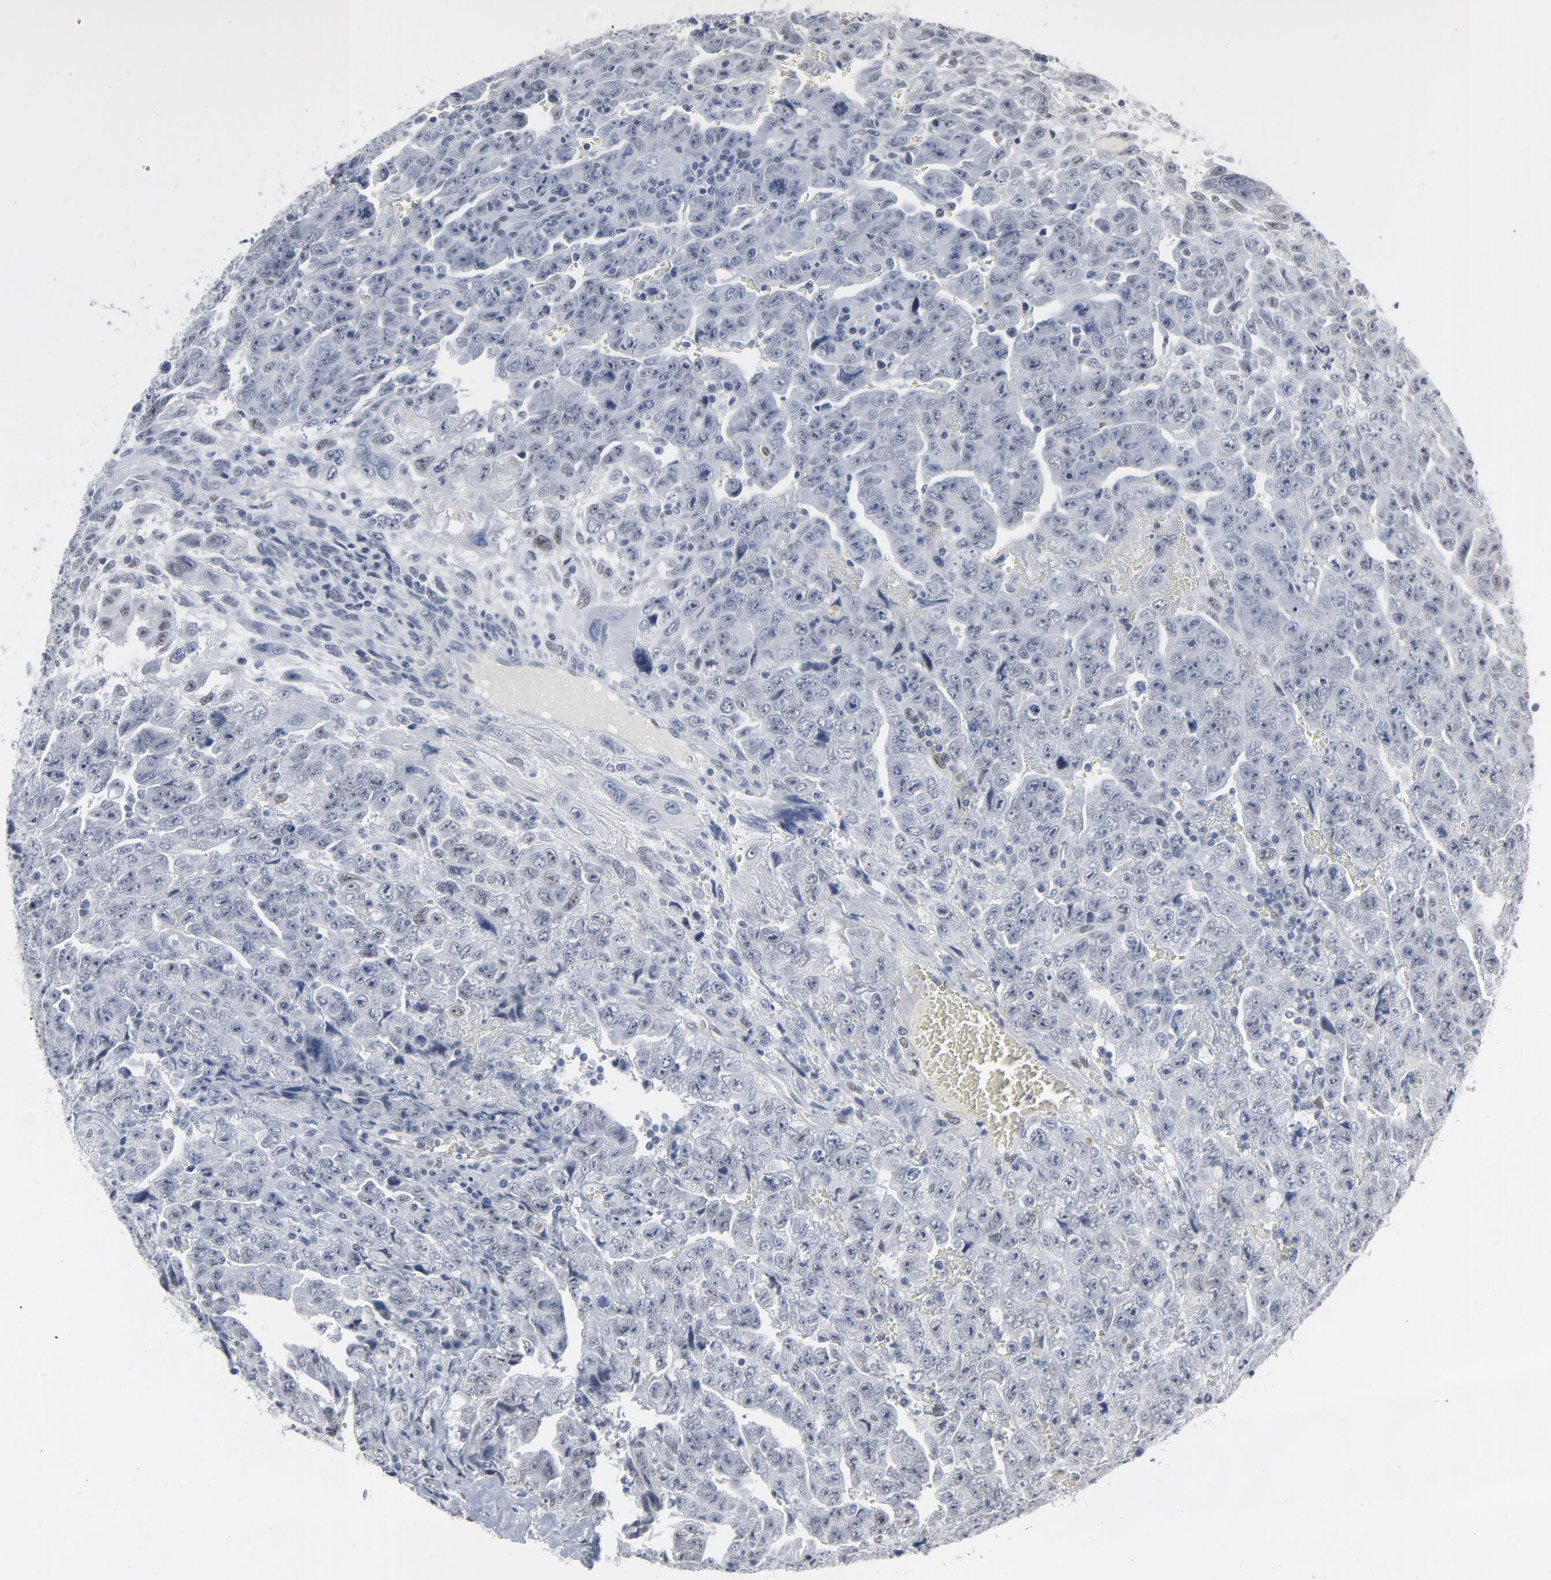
{"staining": {"intensity": "negative", "quantity": "none", "location": "none"}, "tissue": "testis cancer", "cell_type": "Tumor cells", "image_type": "cancer", "snomed": [{"axis": "morphology", "description": "Carcinoma, Embryonal, NOS"}, {"axis": "topography", "description": "Testis"}], "caption": "Immunohistochemistry histopathology image of neoplastic tissue: human embryonal carcinoma (testis) stained with DAB (3,3'-diaminobenzidine) demonstrates no significant protein positivity in tumor cells.", "gene": "ATF7", "patient": {"sex": "male", "age": 28}}